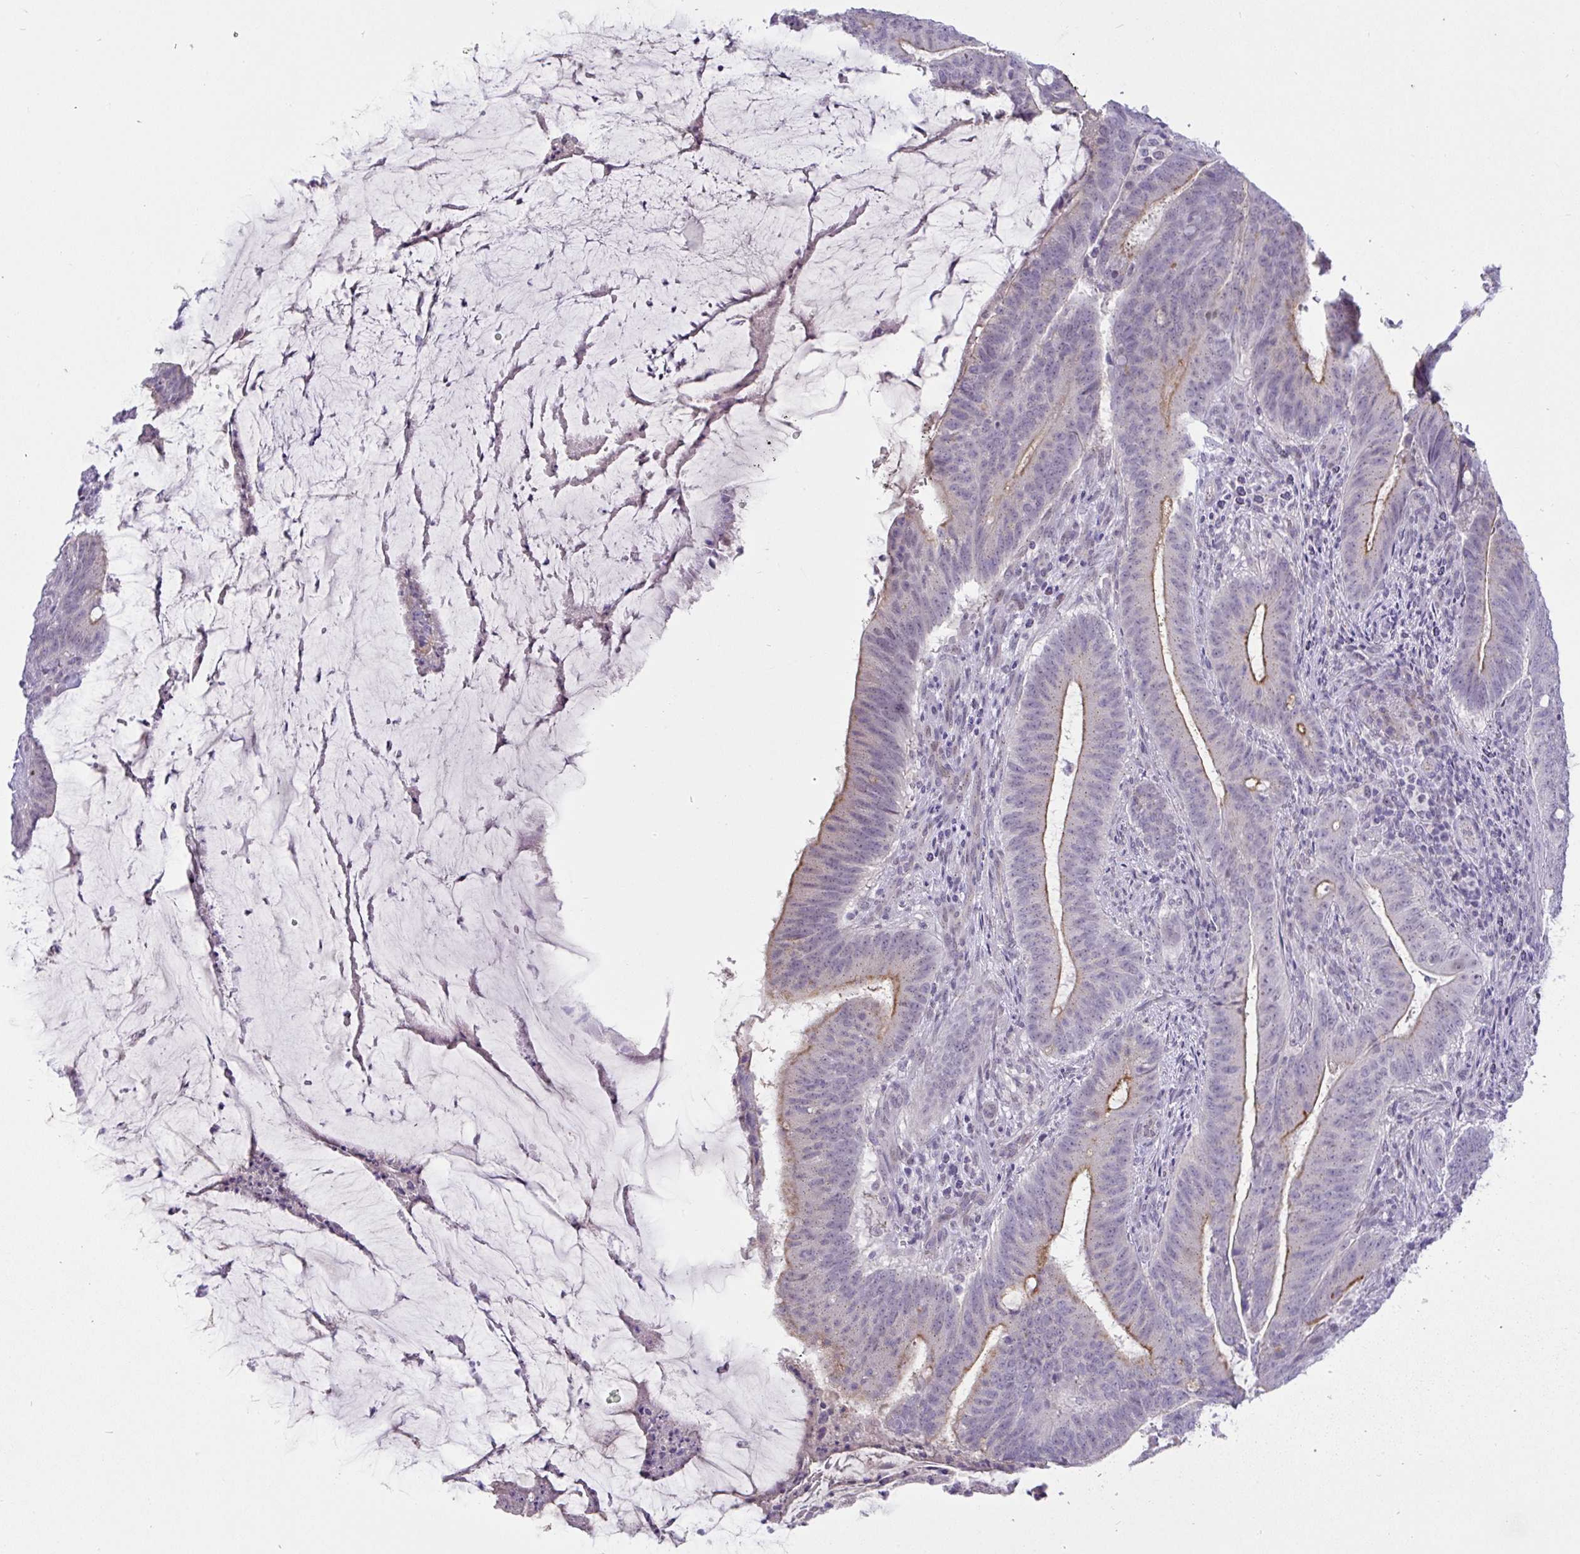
{"staining": {"intensity": "moderate", "quantity": "<25%", "location": "cytoplasmic/membranous"}, "tissue": "colorectal cancer", "cell_type": "Tumor cells", "image_type": "cancer", "snomed": [{"axis": "morphology", "description": "Adenocarcinoma, NOS"}, {"axis": "topography", "description": "Colon"}], "caption": "Immunohistochemistry (IHC) (DAB) staining of adenocarcinoma (colorectal) displays moderate cytoplasmic/membranous protein expression in about <25% of tumor cells. Using DAB (3,3'-diaminobenzidine) (brown) and hematoxylin (blue) stains, captured at high magnification using brightfield microscopy.", "gene": "FAM177A1", "patient": {"sex": "female", "age": 43}}